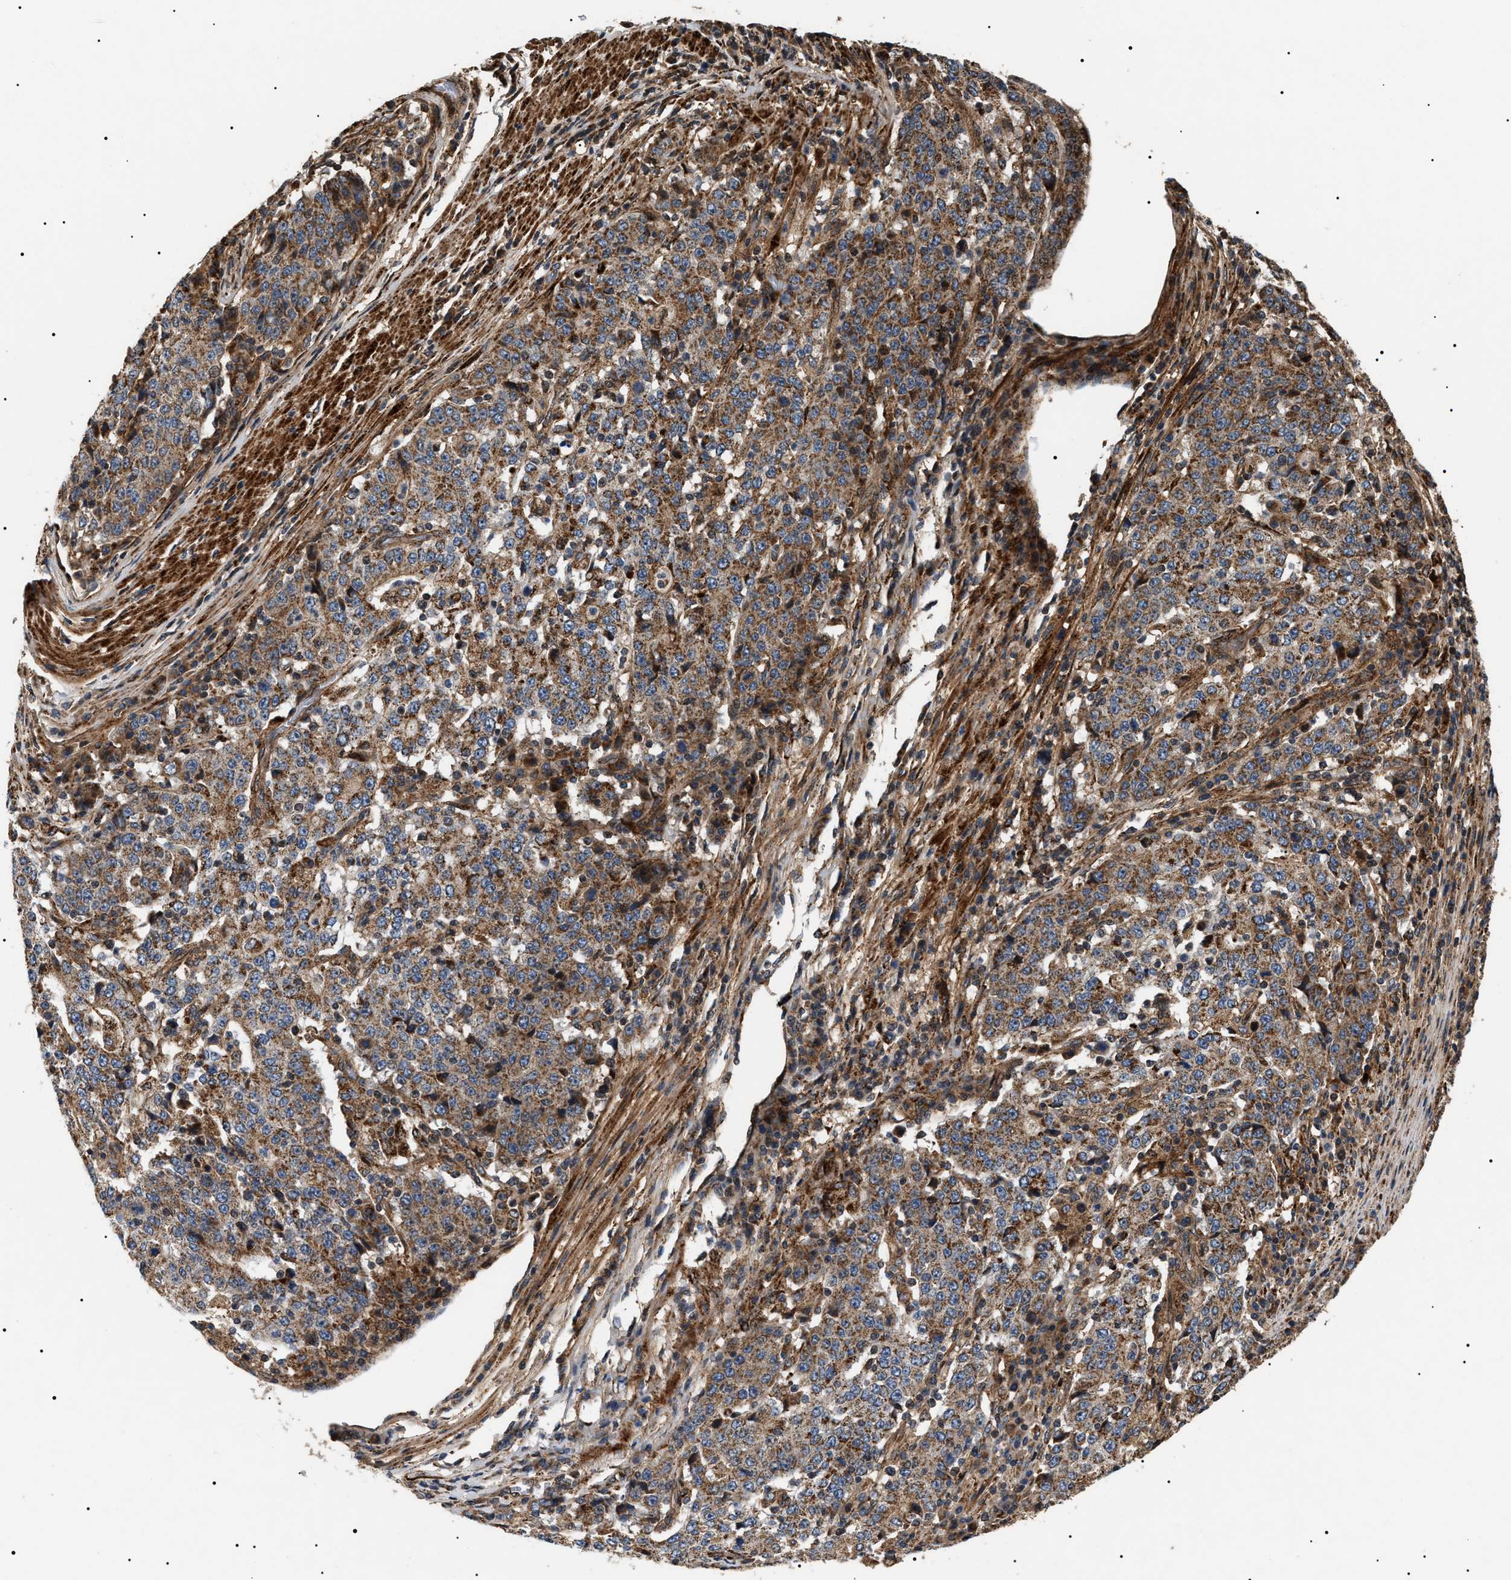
{"staining": {"intensity": "moderate", "quantity": ">75%", "location": "cytoplasmic/membranous"}, "tissue": "stomach cancer", "cell_type": "Tumor cells", "image_type": "cancer", "snomed": [{"axis": "morphology", "description": "Adenocarcinoma, NOS"}, {"axis": "topography", "description": "Stomach"}], "caption": "An image of human adenocarcinoma (stomach) stained for a protein exhibits moderate cytoplasmic/membranous brown staining in tumor cells.", "gene": "ZBTB26", "patient": {"sex": "male", "age": 59}}